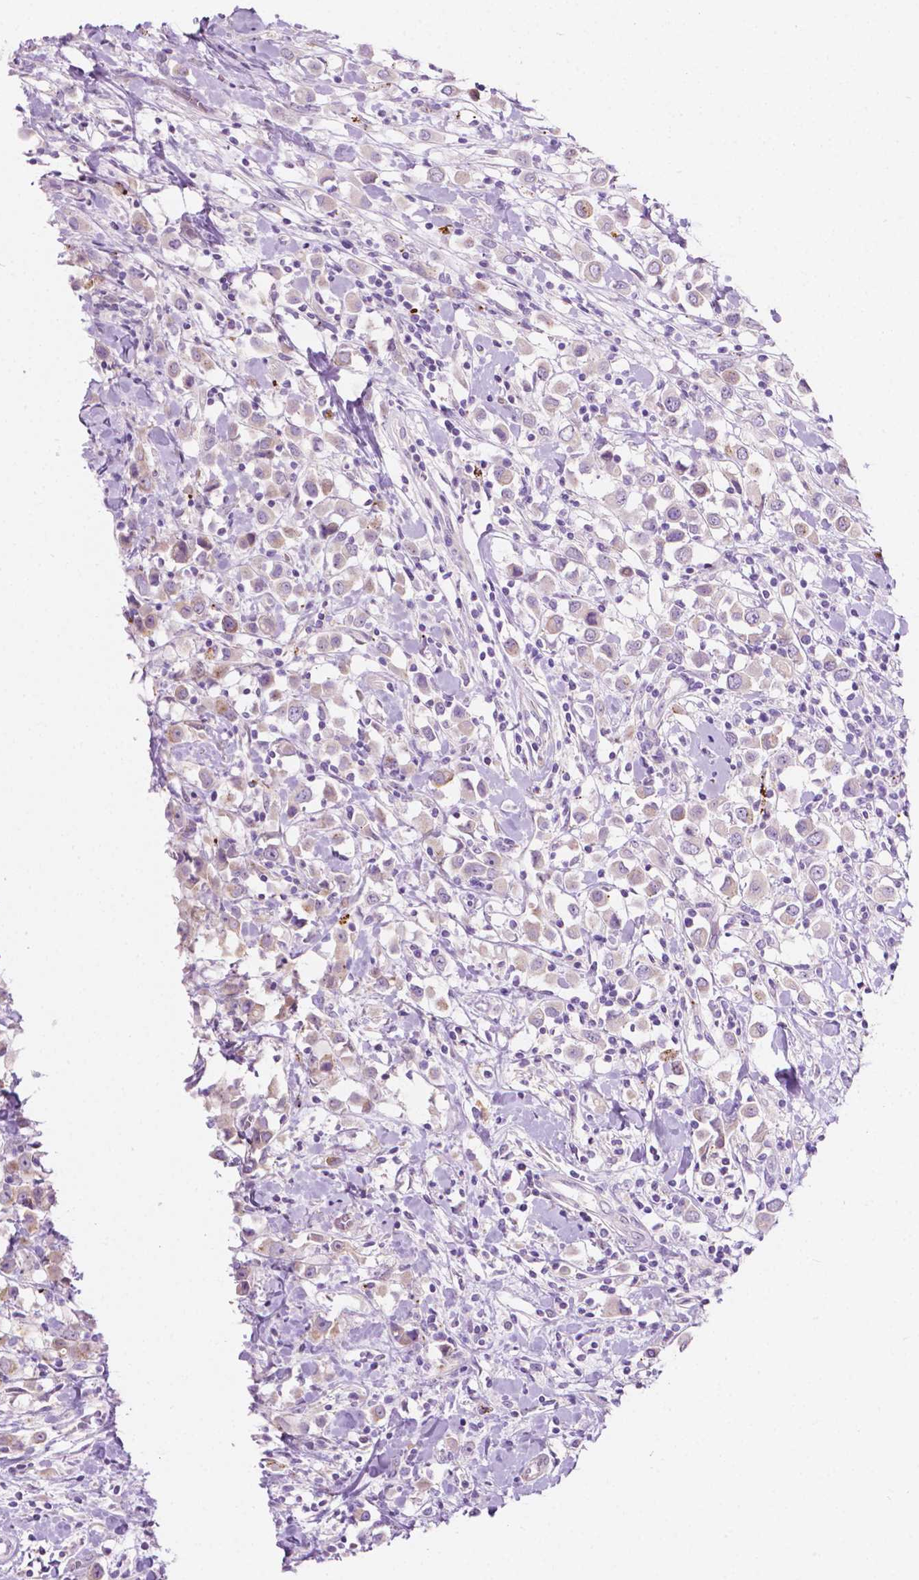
{"staining": {"intensity": "weak", "quantity": "25%-75%", "location": "cytoplasmic/membranous"}, "tissue": "breast cancer", "cell_type": "Tumor cells", "image_type": "cancer", "snomed": [{"axis": "morphology", "description": "Duct carcinoma"}, {"axis": "topography", "description": "Breast"}], "caption": "The photomicrograph displays a brown stain indicating the presence of a protein in the cytoplasmic/membranous of tumor cells in breast cancer.", "gene": "NOS1AP", "patient": {"sex": "female", "age": 61}}